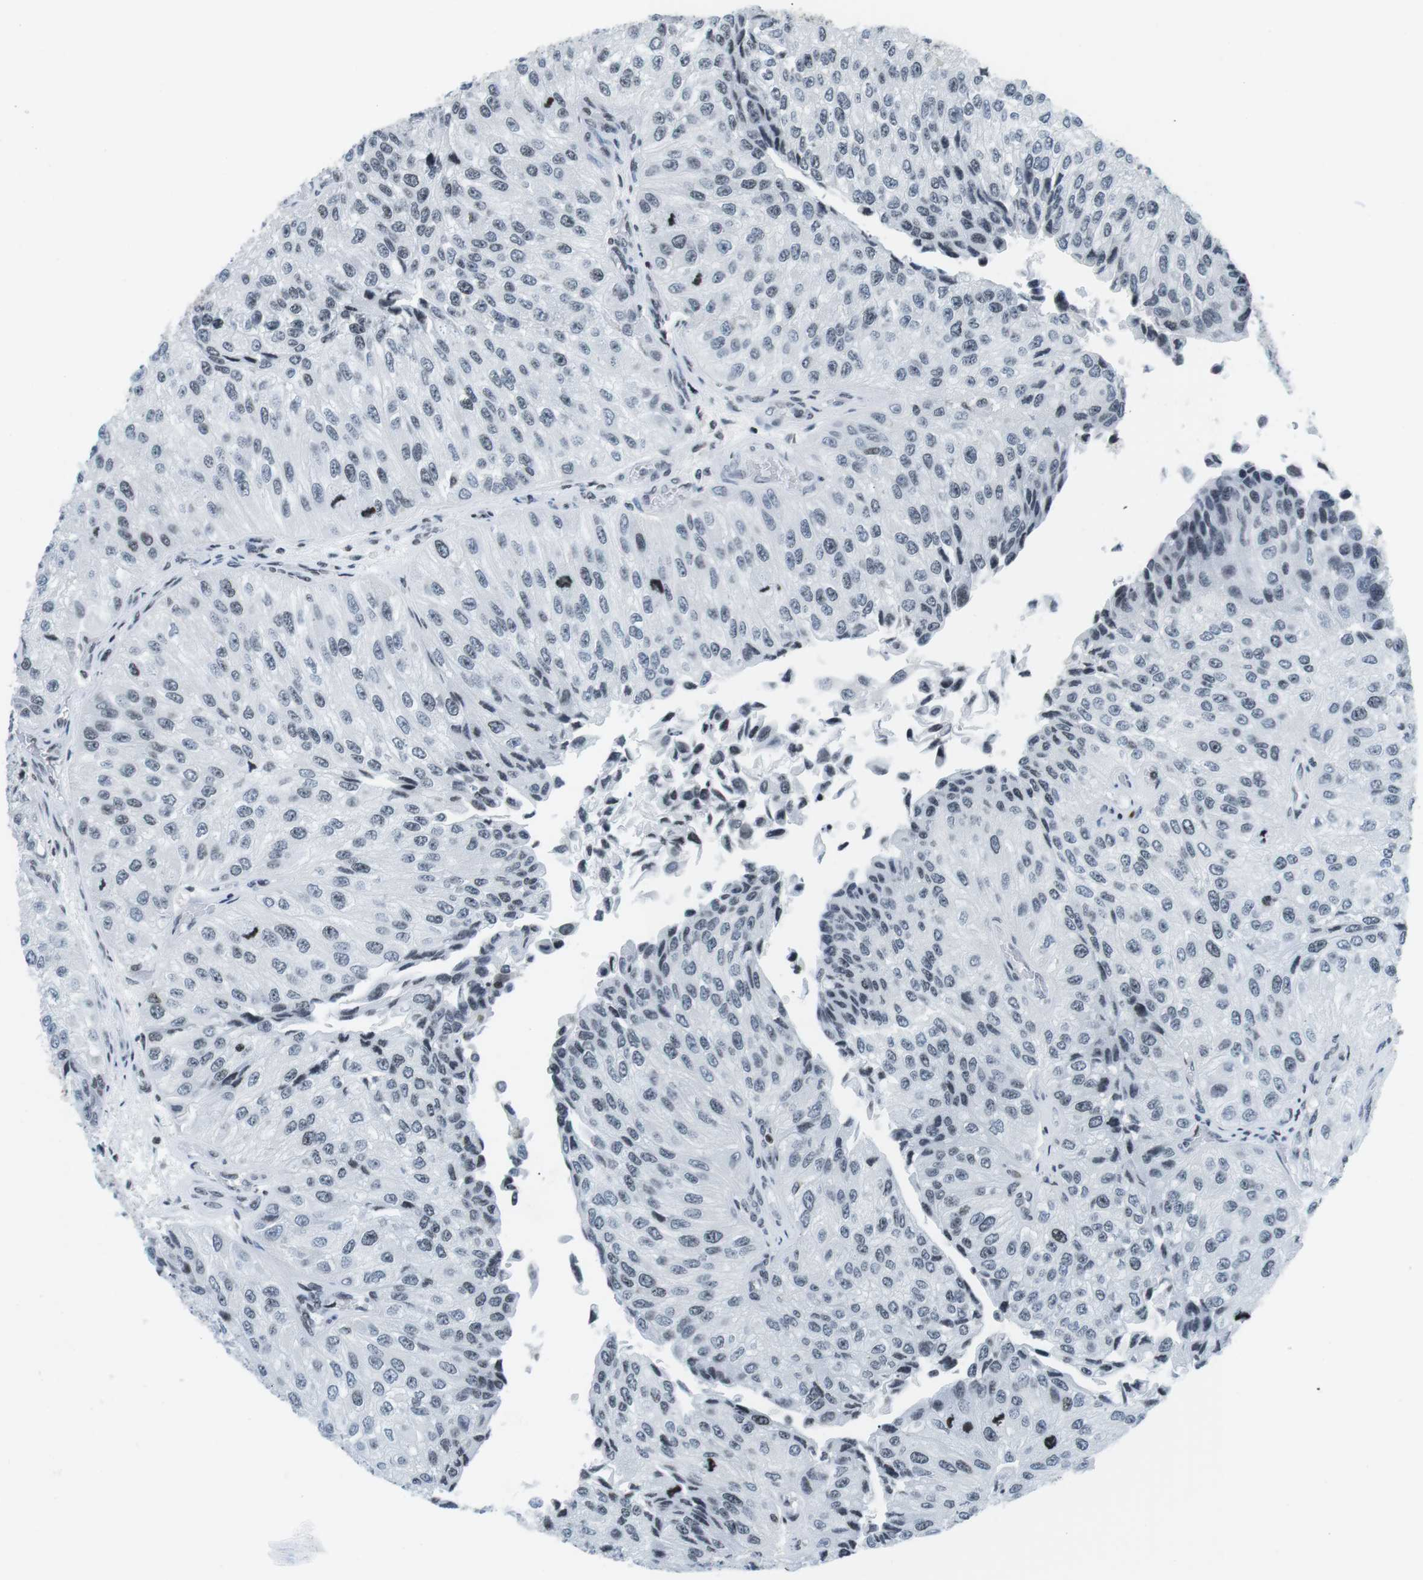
{"staining": {"intensity": "negative", "quantity": "none", "location": "none"}, "tissue": "urothelial cancer", "cell_type": "Tumor cells", "image_type": "cancer", "snomed": [{"axis": "morphology", "description": "Urothelial carcinoma, High grade"}, {"axis": "topography", "description": "Kidney"}, {"axis": "topography", "description": "Urinary bladder"}], "caption": "An IHC micrograph of urothelial cancer is shown. There is no staining in tumor cells of urothelial cancer. (DAB (3,3'-diaminobenzidine) immunohistochemistry with hematoxylin counter stain).", "gene": "E2F2", "patient": {"sex": "male", "age": 77}}